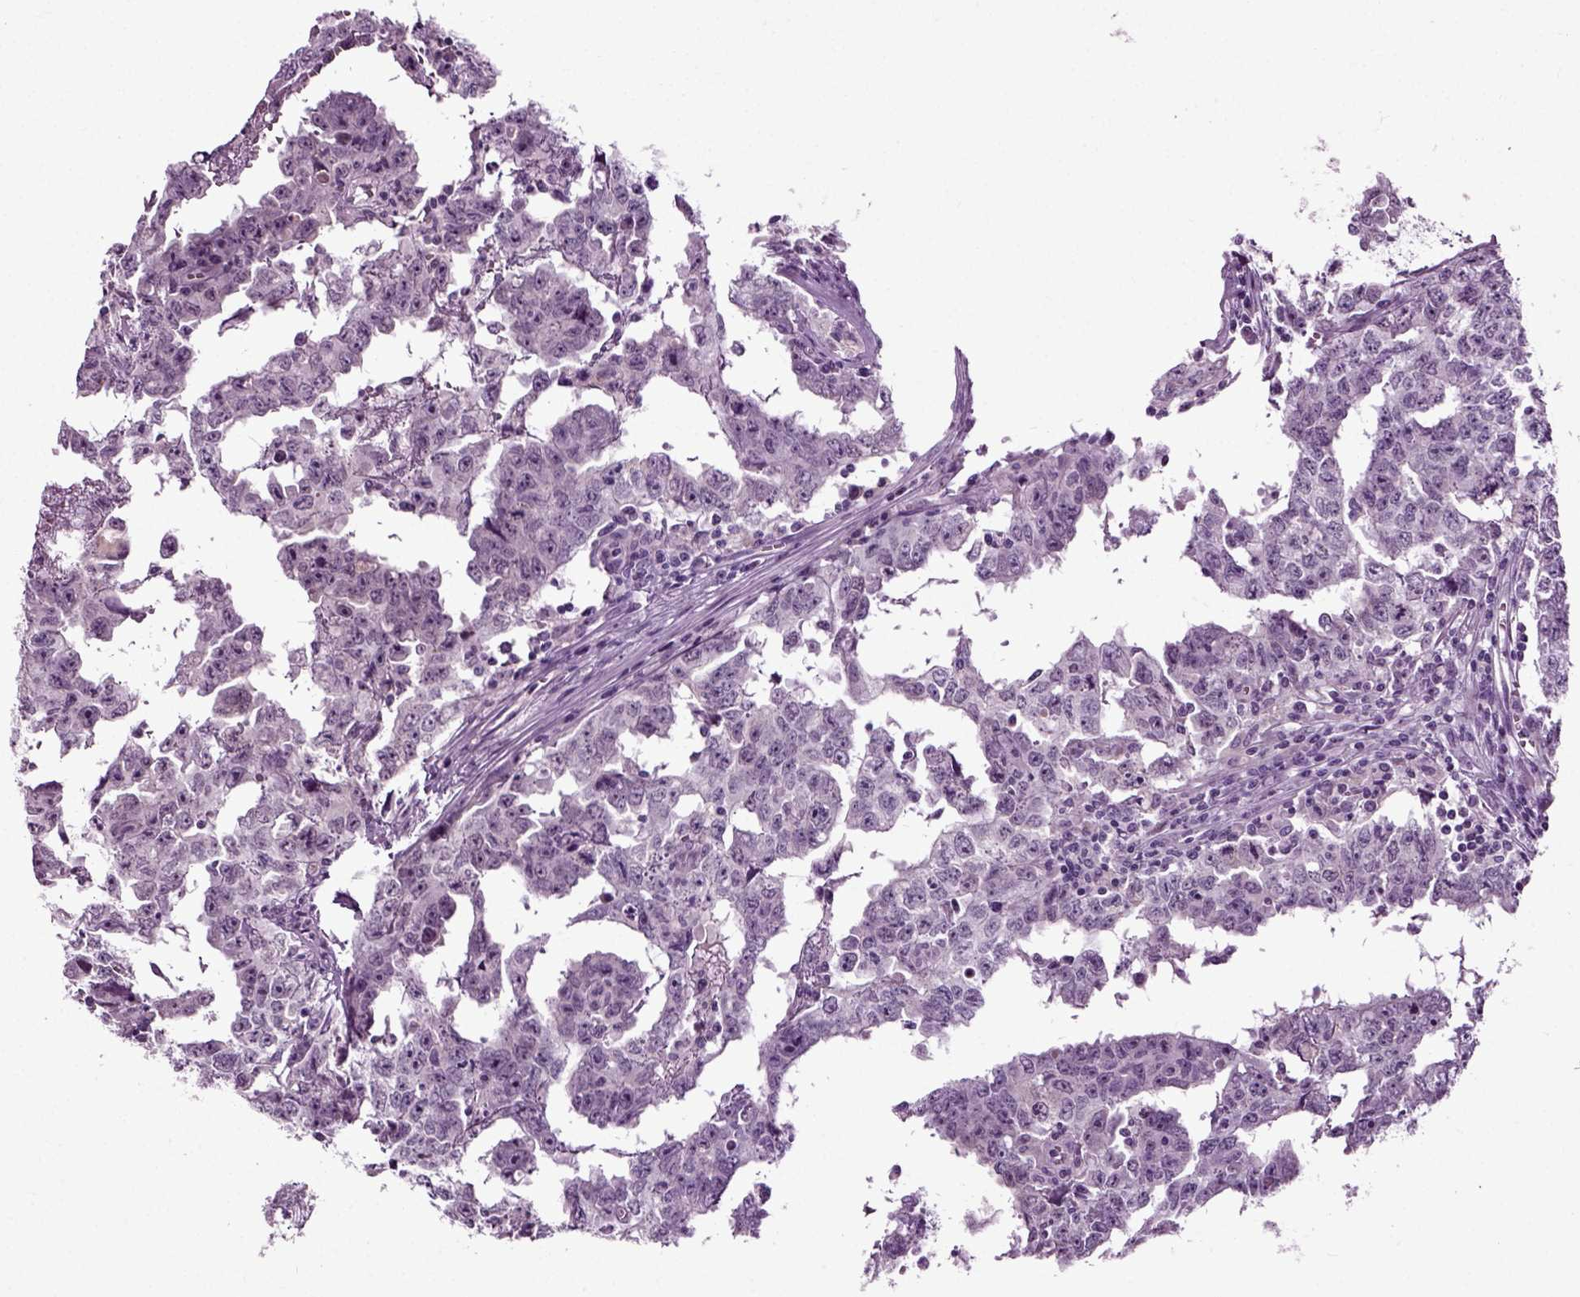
{"staining": {"intensity": "negative", "quantity": "none", "location": "none"}, "tissue": "testis cancer", "cell_type": "Tumor cells", "image_type": "cancer", "snomed": [{"axis": "morphology", "description": "Carcinoma, Embryonal, NOS"}, {"axis": "topography", "description": "Testis"}], "caption": "The histopathology image reveals no significant expression in tumor cells of embryonal carcinoma (testis).", "gene": "SPATA17", "patient": {"sex": "male", "age": 22}}